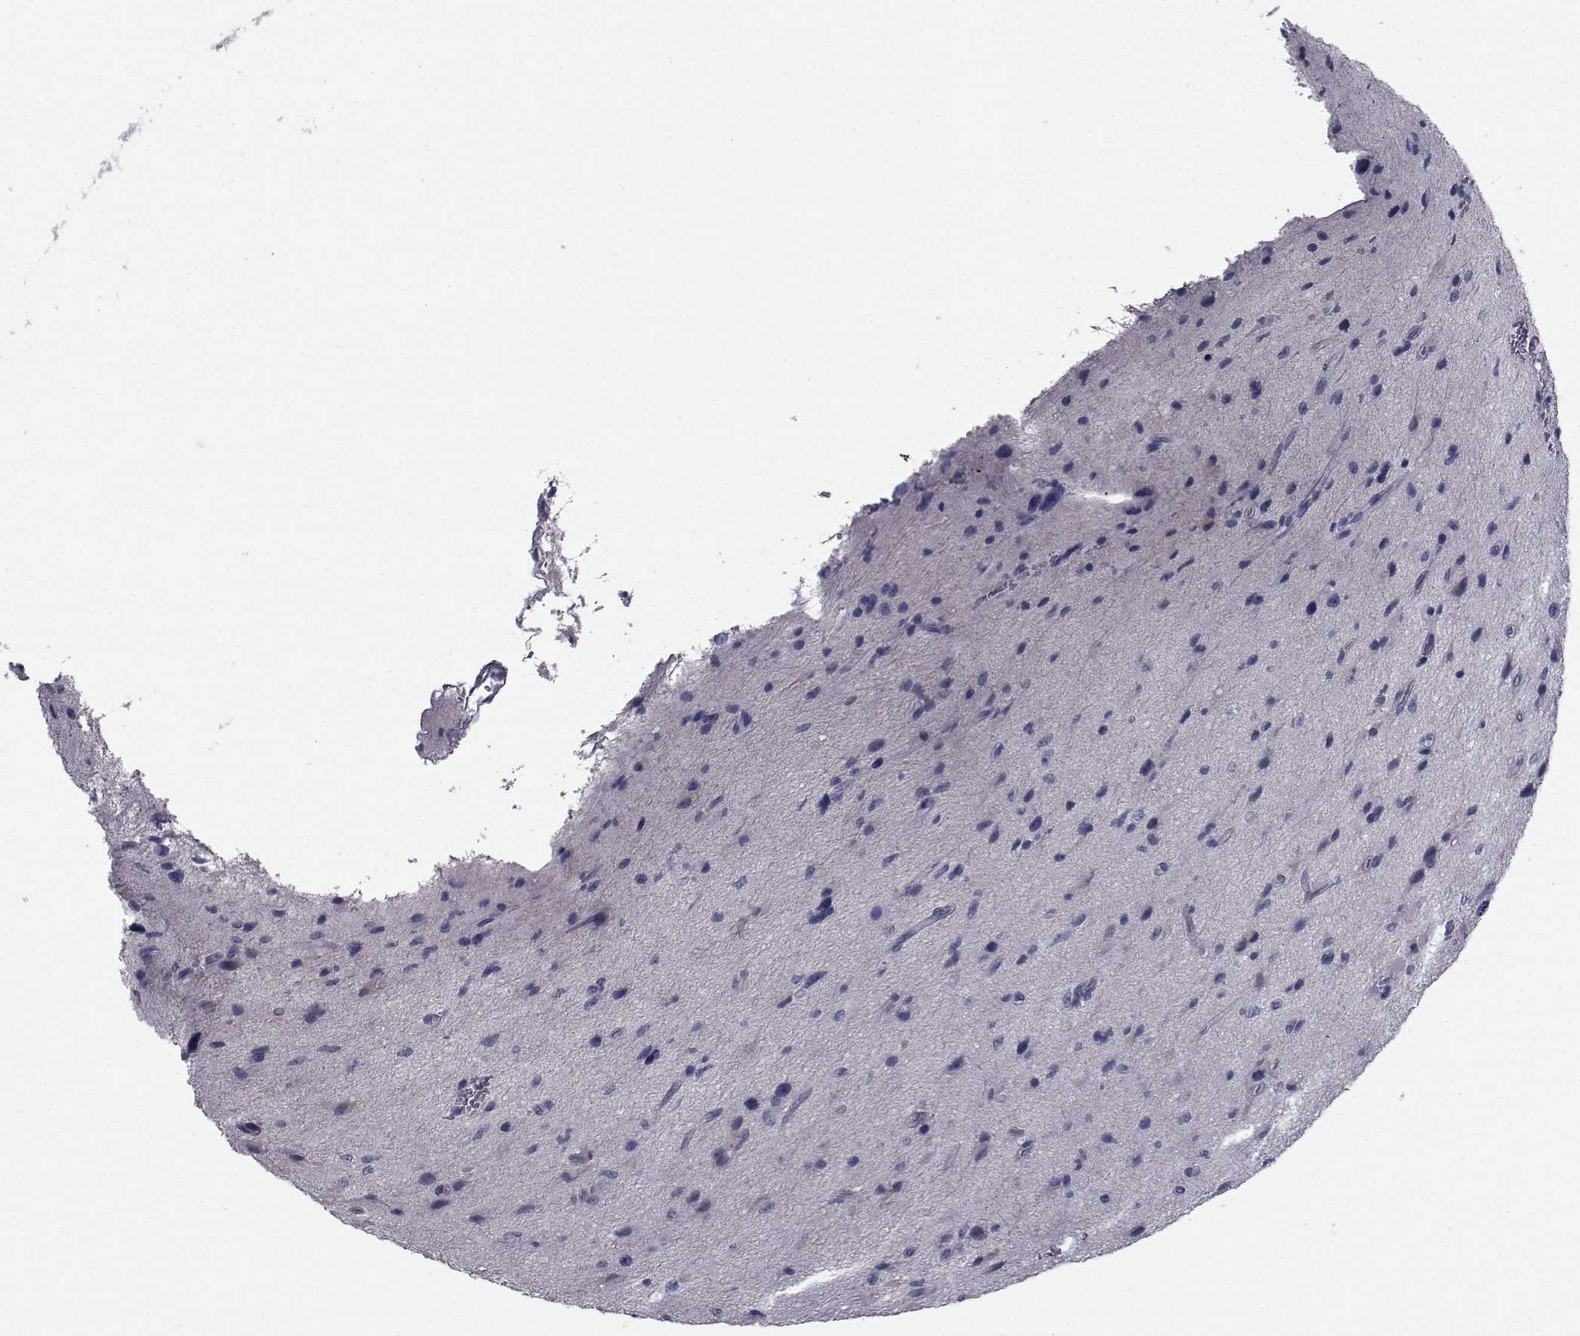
{"staining": {"intensity": "negative", "quantity": "none", "location": "none"}, "tissue": "glioma", "cell_type": "Tumor cells", "image_type": "cancer", "snomed": [{"axis": "morphology", "description": "Glioma, malignant, NOS"}, {"axis": "morphology", "description": "Glioma, malignant, High grade"}, {"axis": "topography", "description": "Brain"}], "caption": "DAB immunohistochemical staining of glioma demonstrates no significant positivity in tumor cells. (DAB IHC with hematoxylin counter stain).", "gene": "CHRNA1", "patient": {"sex": "female", "age": 71}}